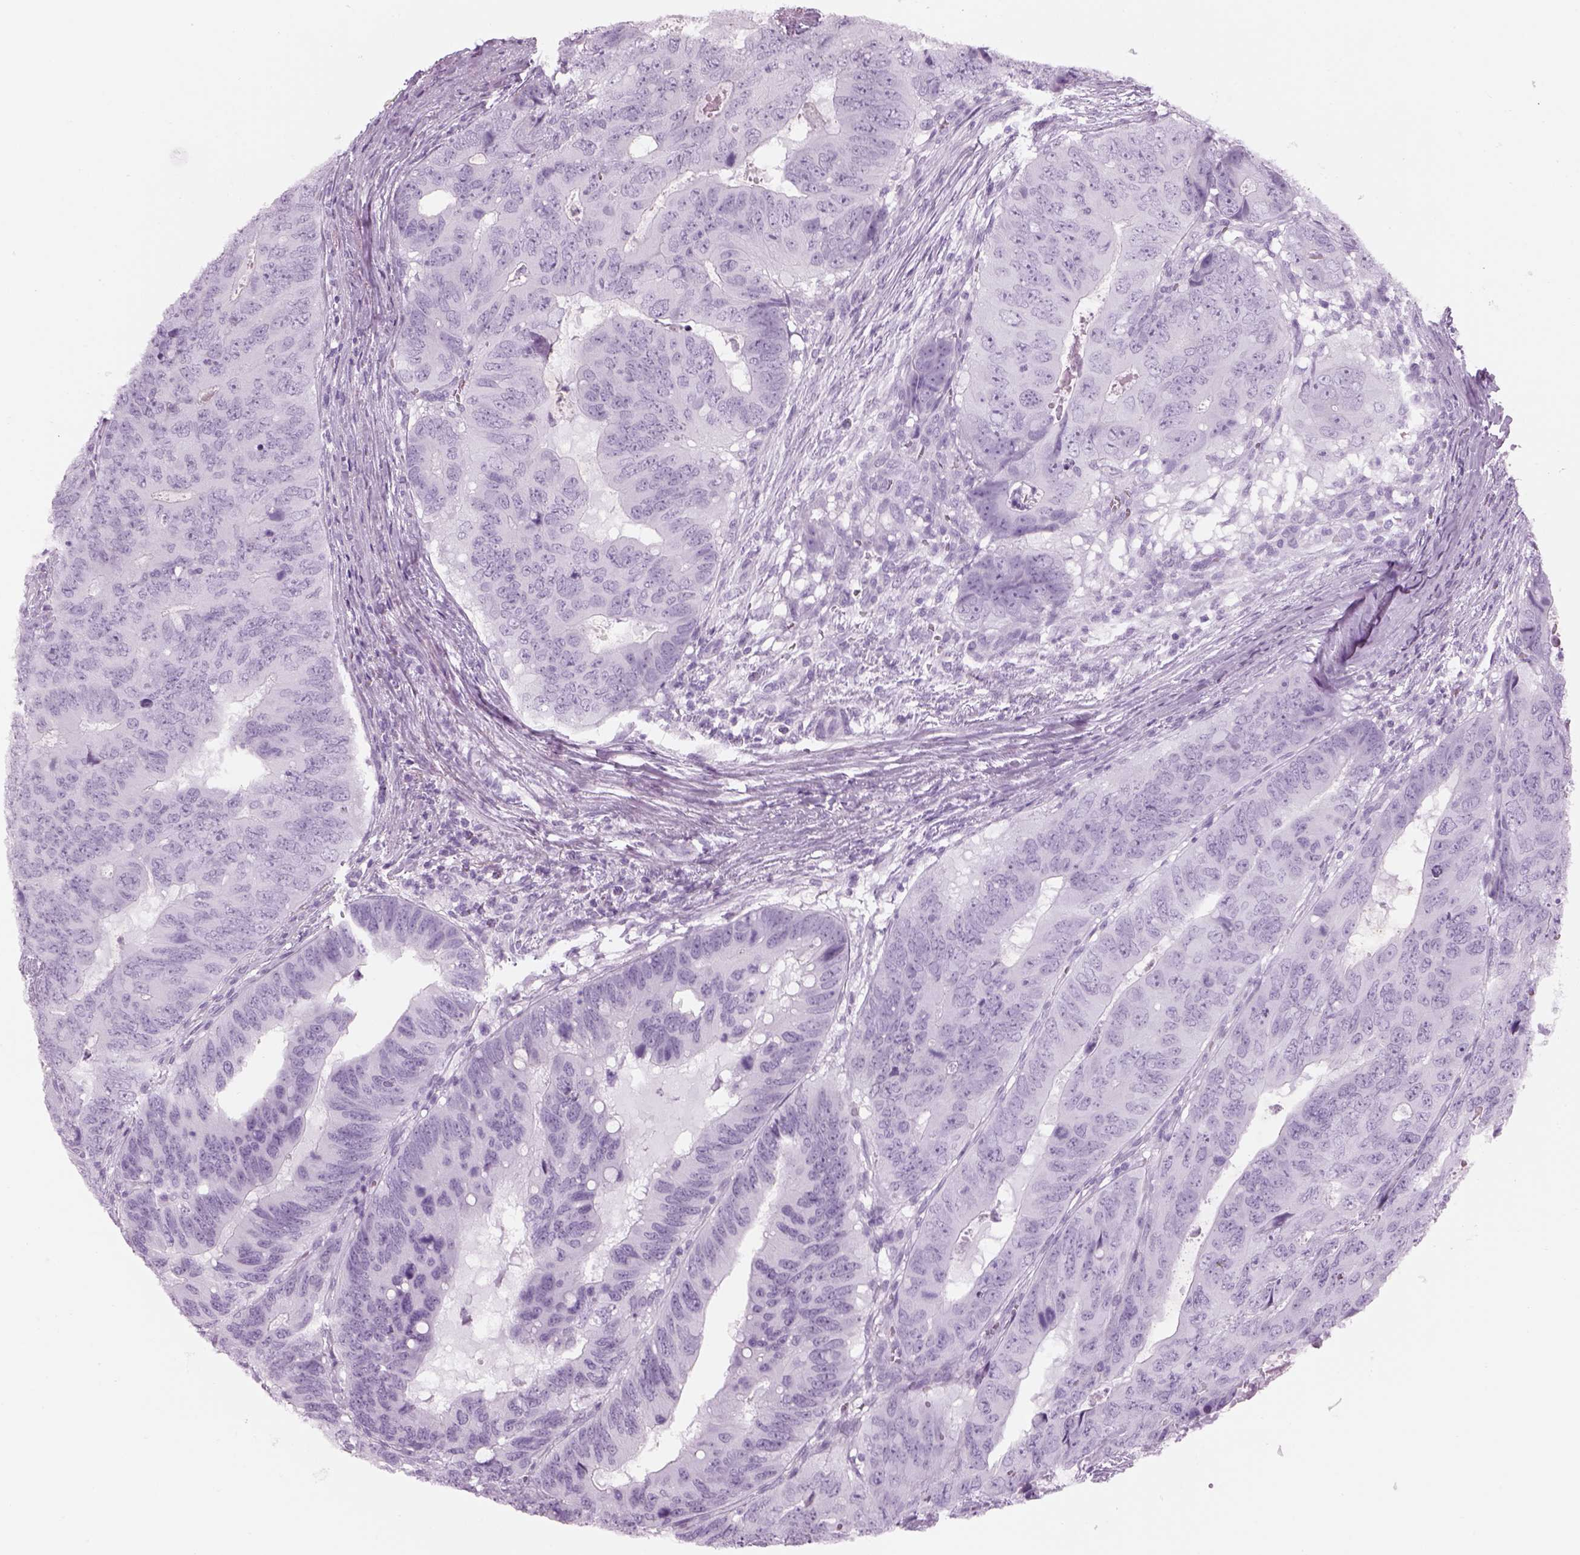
{"staining": {"intensity": "negative", "quantity": "none", "location": "none"}, "tissue": "colorectal cancer", "cell_type": "Tumor cells", "image_type": "cancer", "snomed": [{"axis": "morphology", "description": "Adenocarcinoma, NOS"}, {"axis": "topography", "description": "Colon"}], "caption": "Immunohistochemistry image of neoplastic tissue: colorectal cancer (adenocarcinoma) stained with DAB exhibits no significant protein positivity in tumor cells.", "gene": "PABPC1L2B", "patient": {"sex": "male", "age": 79}}